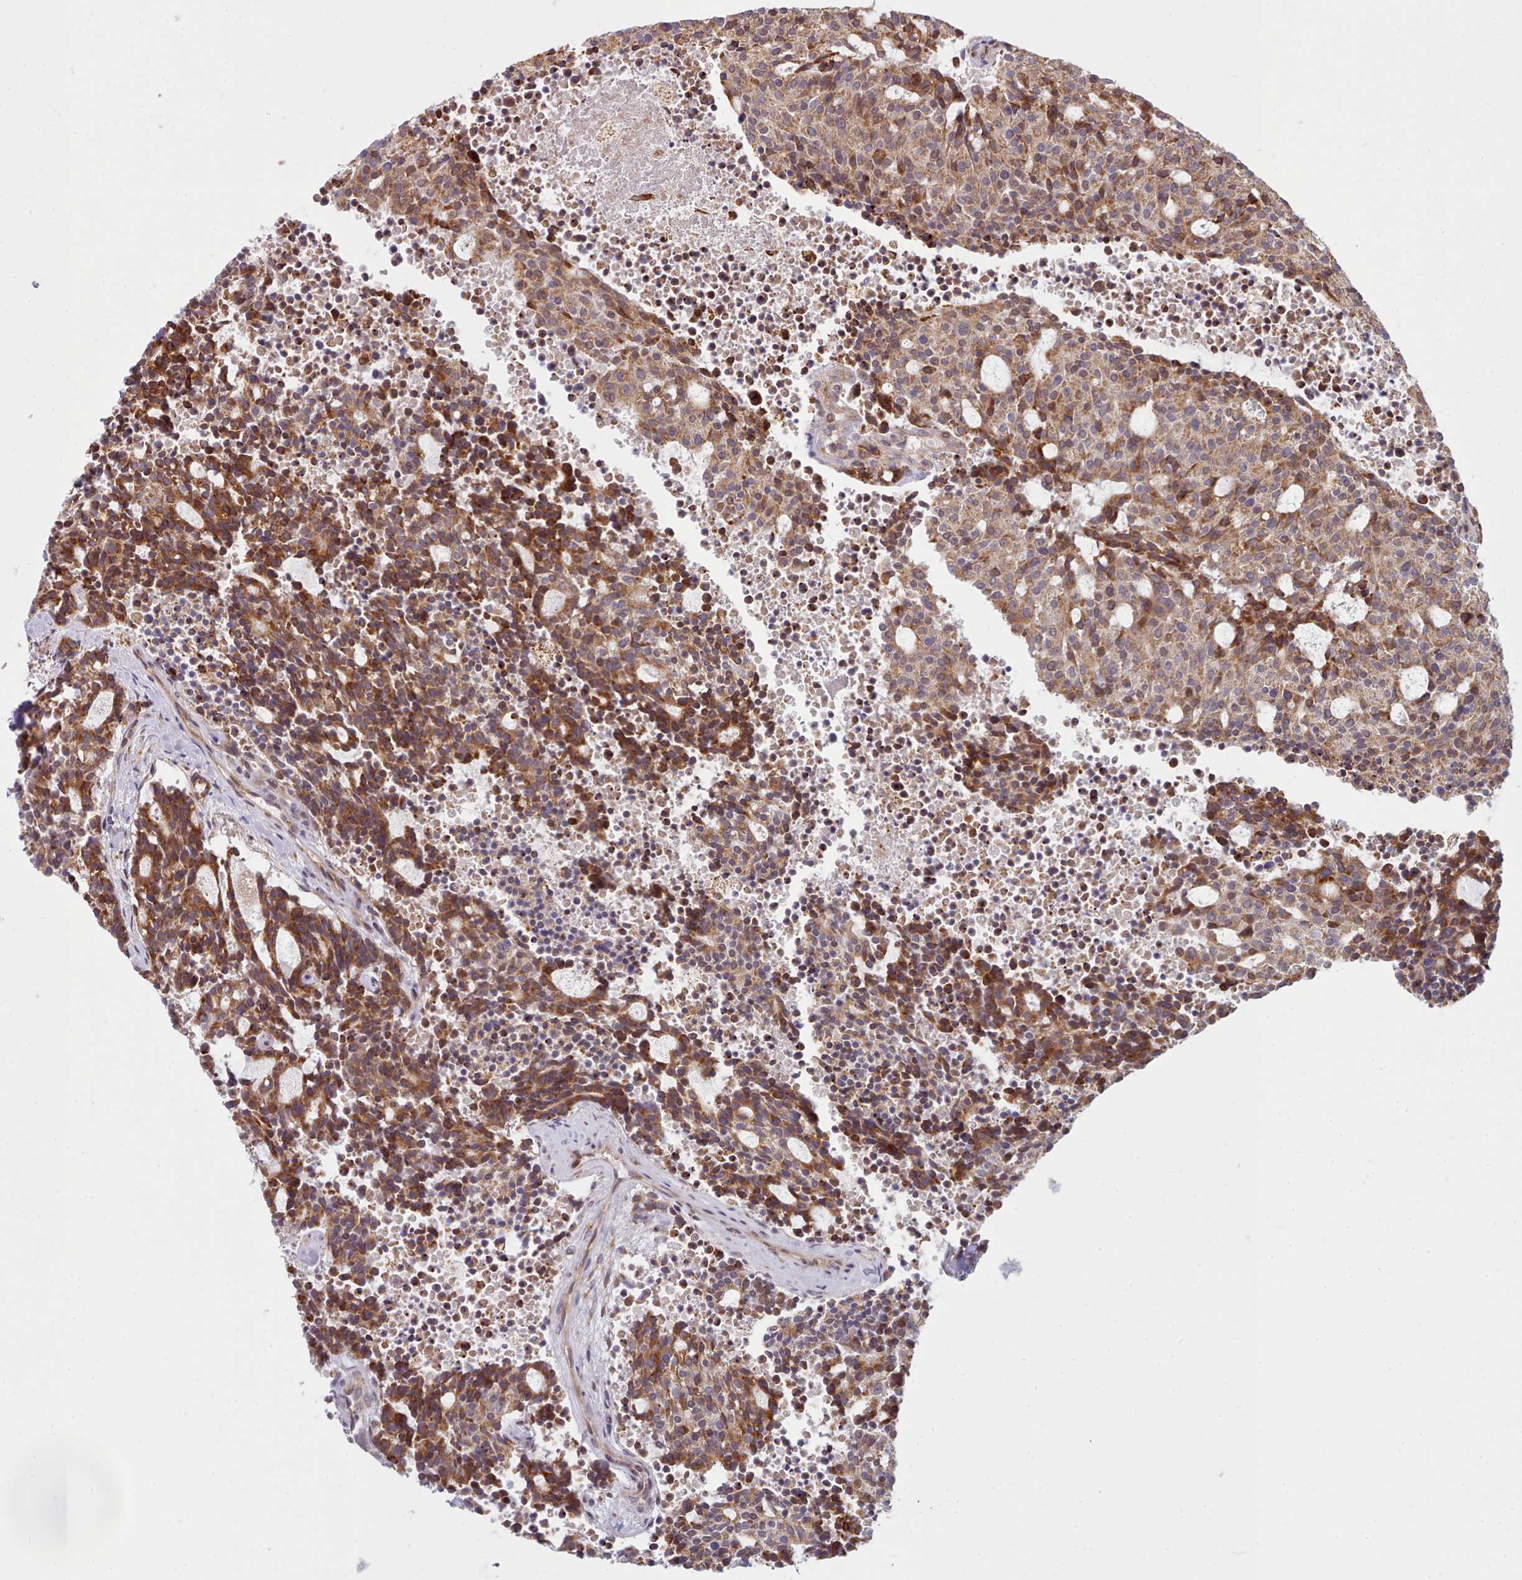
{"staining": {"intensity": "strong", "quantity": ">75%", "location": "cytoplasmic/membranous"}, "tissue": "carcinoid", "cell_type": "Tumor cells", "image_type": "cancer", "snomed": [{"axis": "morphology", "description": "Carcinoid, malignant, NOS"}, {"axis": "topography", "description": "Pancreas"}], "caption": "Strong cytoplasmic/membranous staining for a protein is present in approximately >75% of tumor cells of carcinoid using immunohistochemistry.", "gene": "TRIM26", "patient": {"sex": "female", "age": 54}}